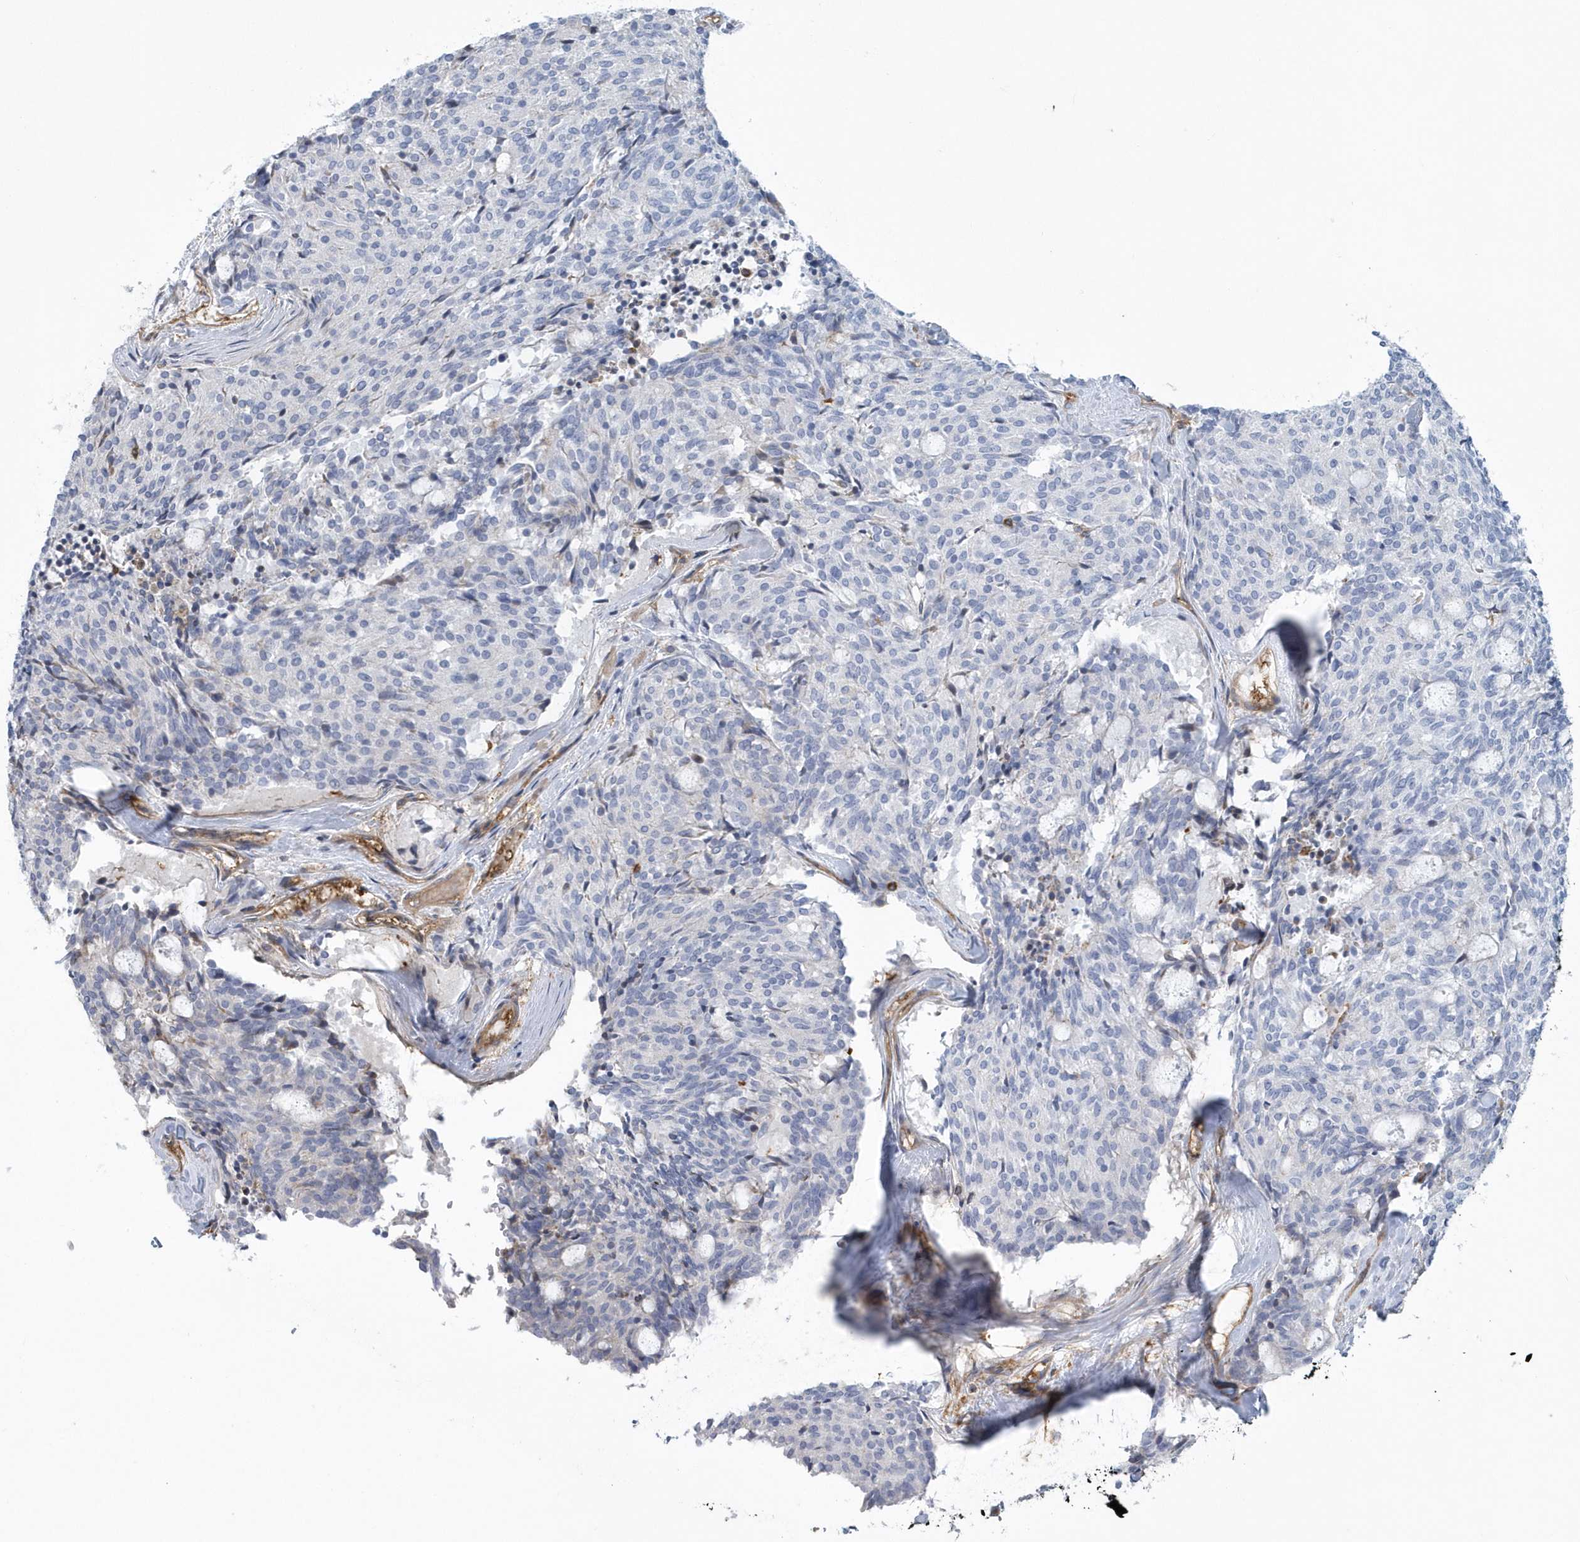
{"staining": {"intensity": "negative", "quantity": "none", "location": "none"}, "tissue": "carcinoid", "cell_type": "Tumor cells", "image_type": "cancer", "snomed": [{"axis": "morphology", "description": "Carcinoid, malignant, NOS"}, {"axis": "topography", "description": "Pancreas"}], "caption": "Human carcinoid stained for a protein using immunohistochemistry demonstrates no expression in tumor cells.", "gene": "ARAP2", "patient": {"sex": "female", "age": 54}}